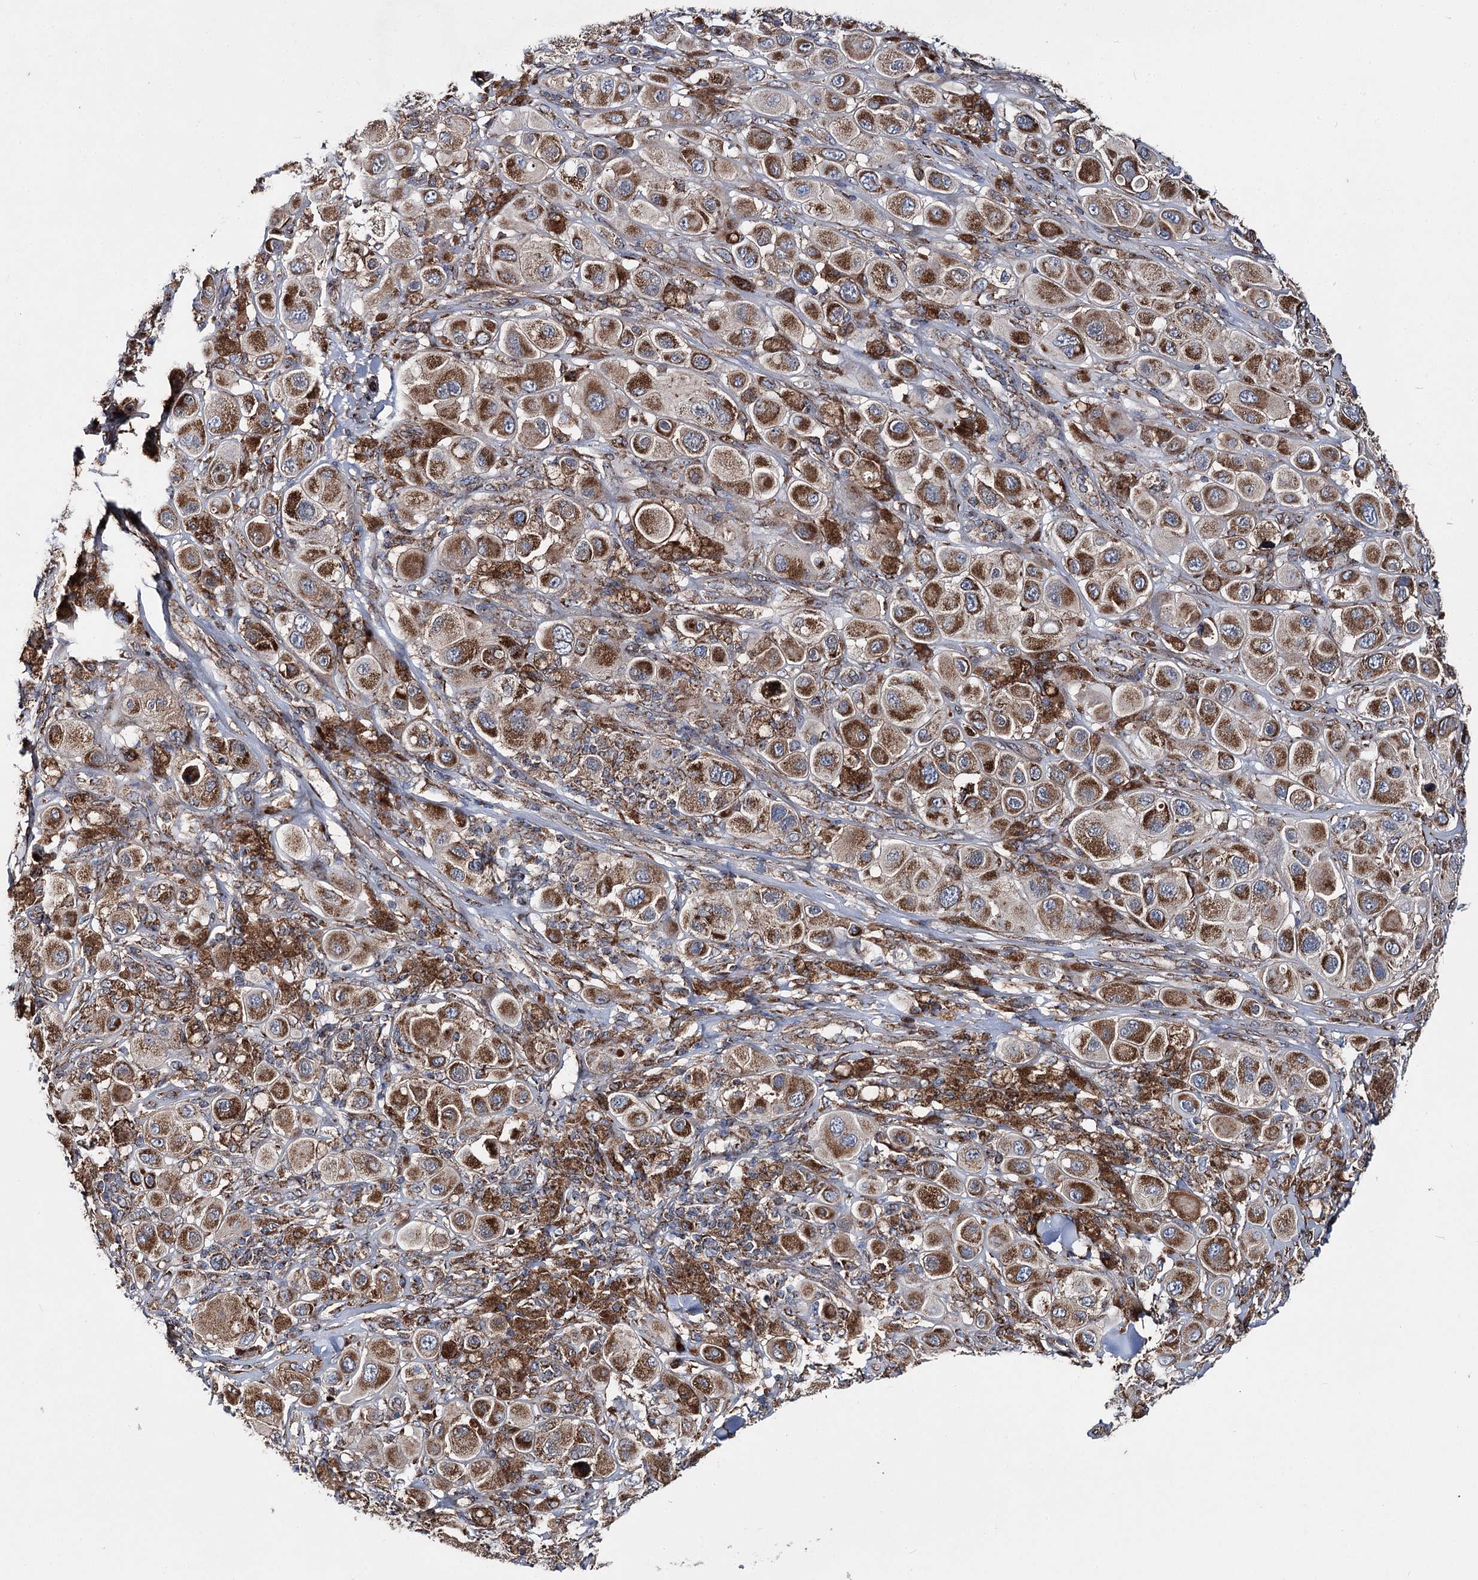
{"staining": {"intensity": "strong", "quantity": ">75%", "location": "cytoplasmic/membranous"}, "tissue": "melanoma", "cell_type": "Tumor cells", "image_type": "cancer", "snomed": [{"axis": "morphology", "description": "Malignant melanoma, Metastatic site"}, {"axis": "topography", "description": "Skin"}], "caption": "Immunohistochemical staining of malignant melanoma (metastatic site) displays high levels of strong cytoplasmic/membranous protein positivity in about >75% of tumor cells. (brown staining indicates protein expression, while blue staining denotes nuclei).", "gene": "MSANTD2", "patient": {"sex": "male", "age": 41}}